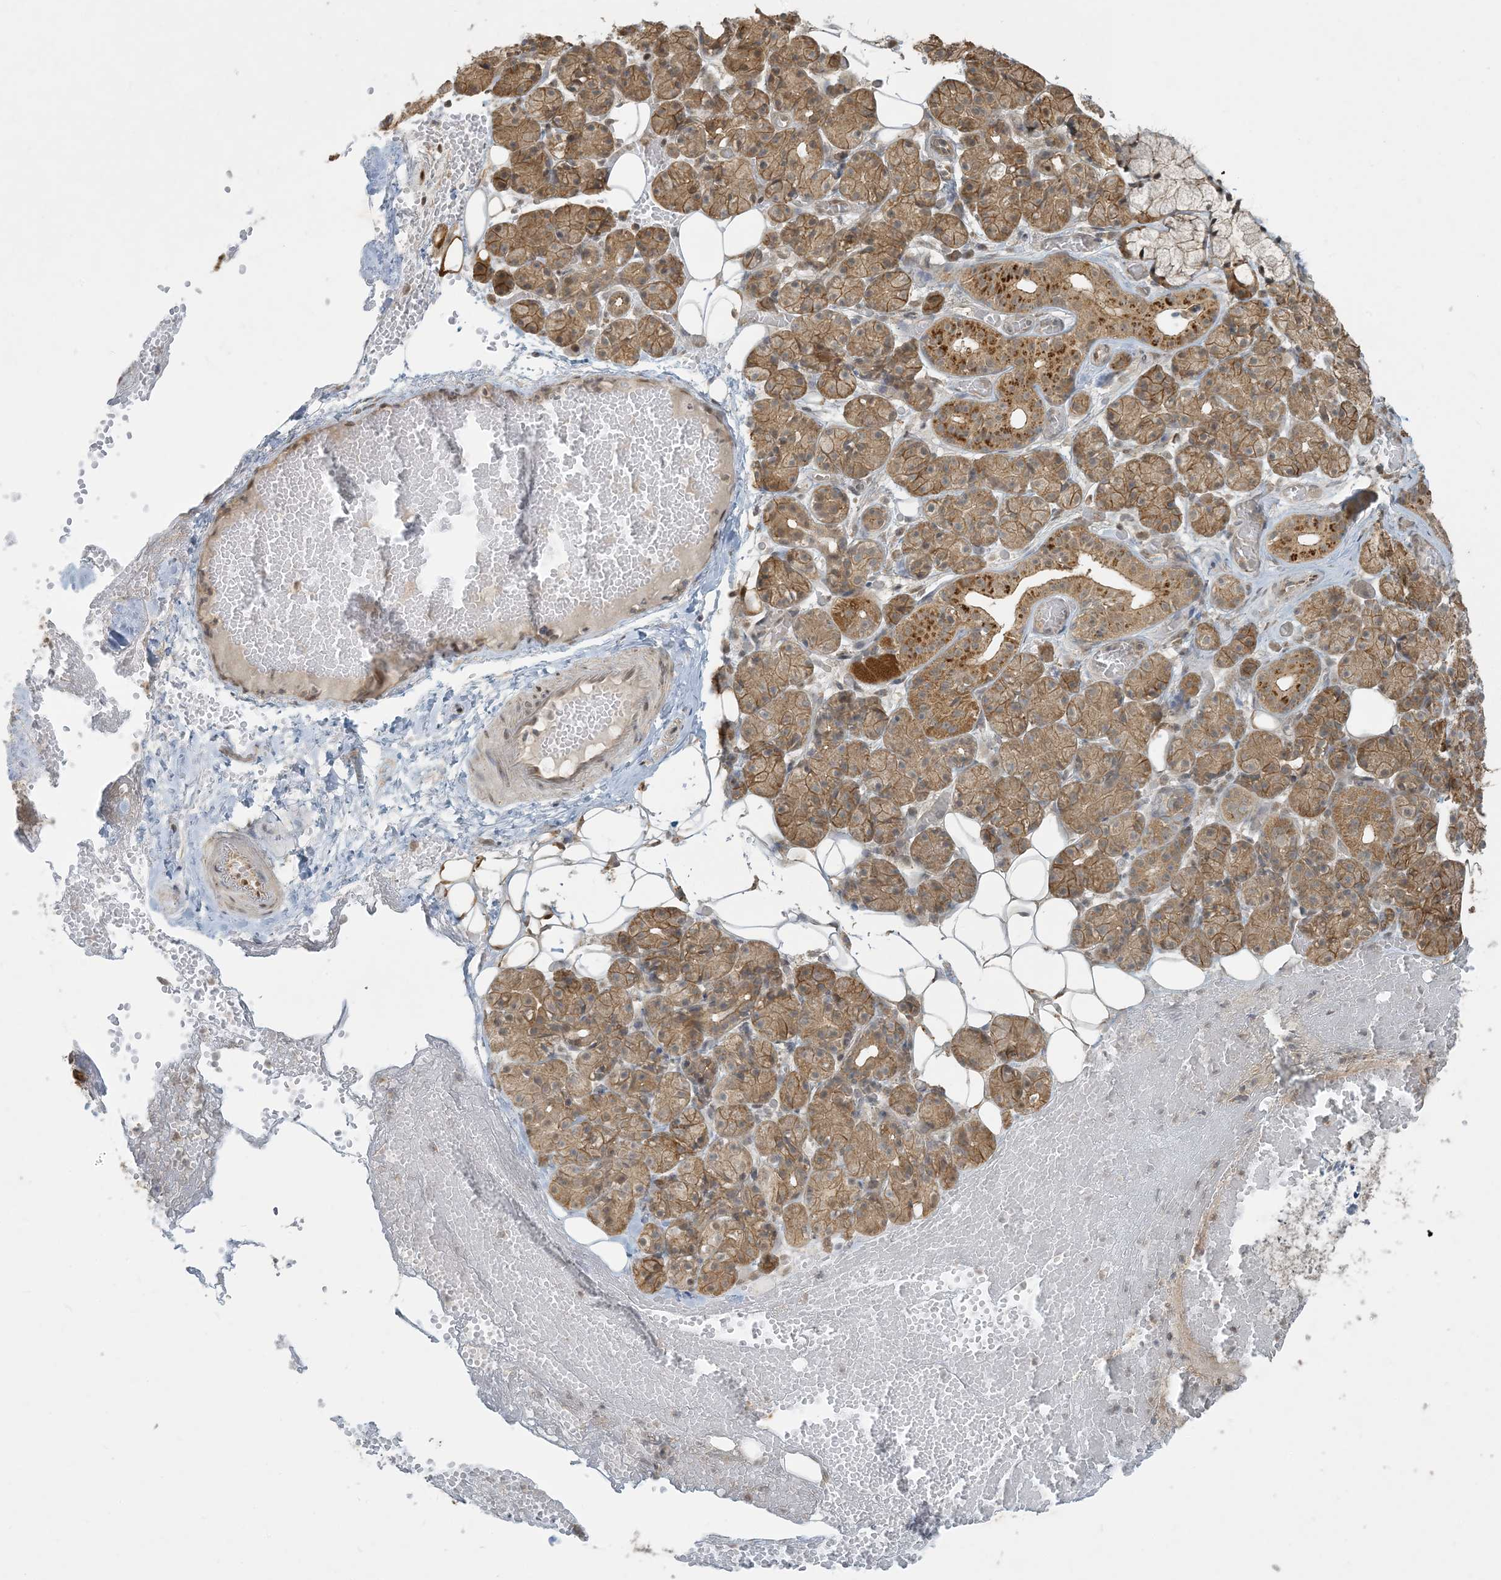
{"staining": {"intensity": "moderate", "quantity": "25%-75%", "location": "cytoplasmic/membranous"}, "tissue": "salivary gland", "cell_type": "Glandular cells", "image_type": "normal", "snomed": [{"axis": "morphology", "description": "Normal tissue, NOS"}, {"axis": "topography", "description": "Salivary gland"}], "caption": "A medium amount of moderate cytoplasmic/membranous positivity is seen in approximately 25%-75% of glandular cells in normal salivary gland. (DAB (3,3'-diaminobenzidine) IHC with brightfield microscopy, high magnification).", "gene": "BCORL1", "patient": {"sex": "male", "age": 63}}